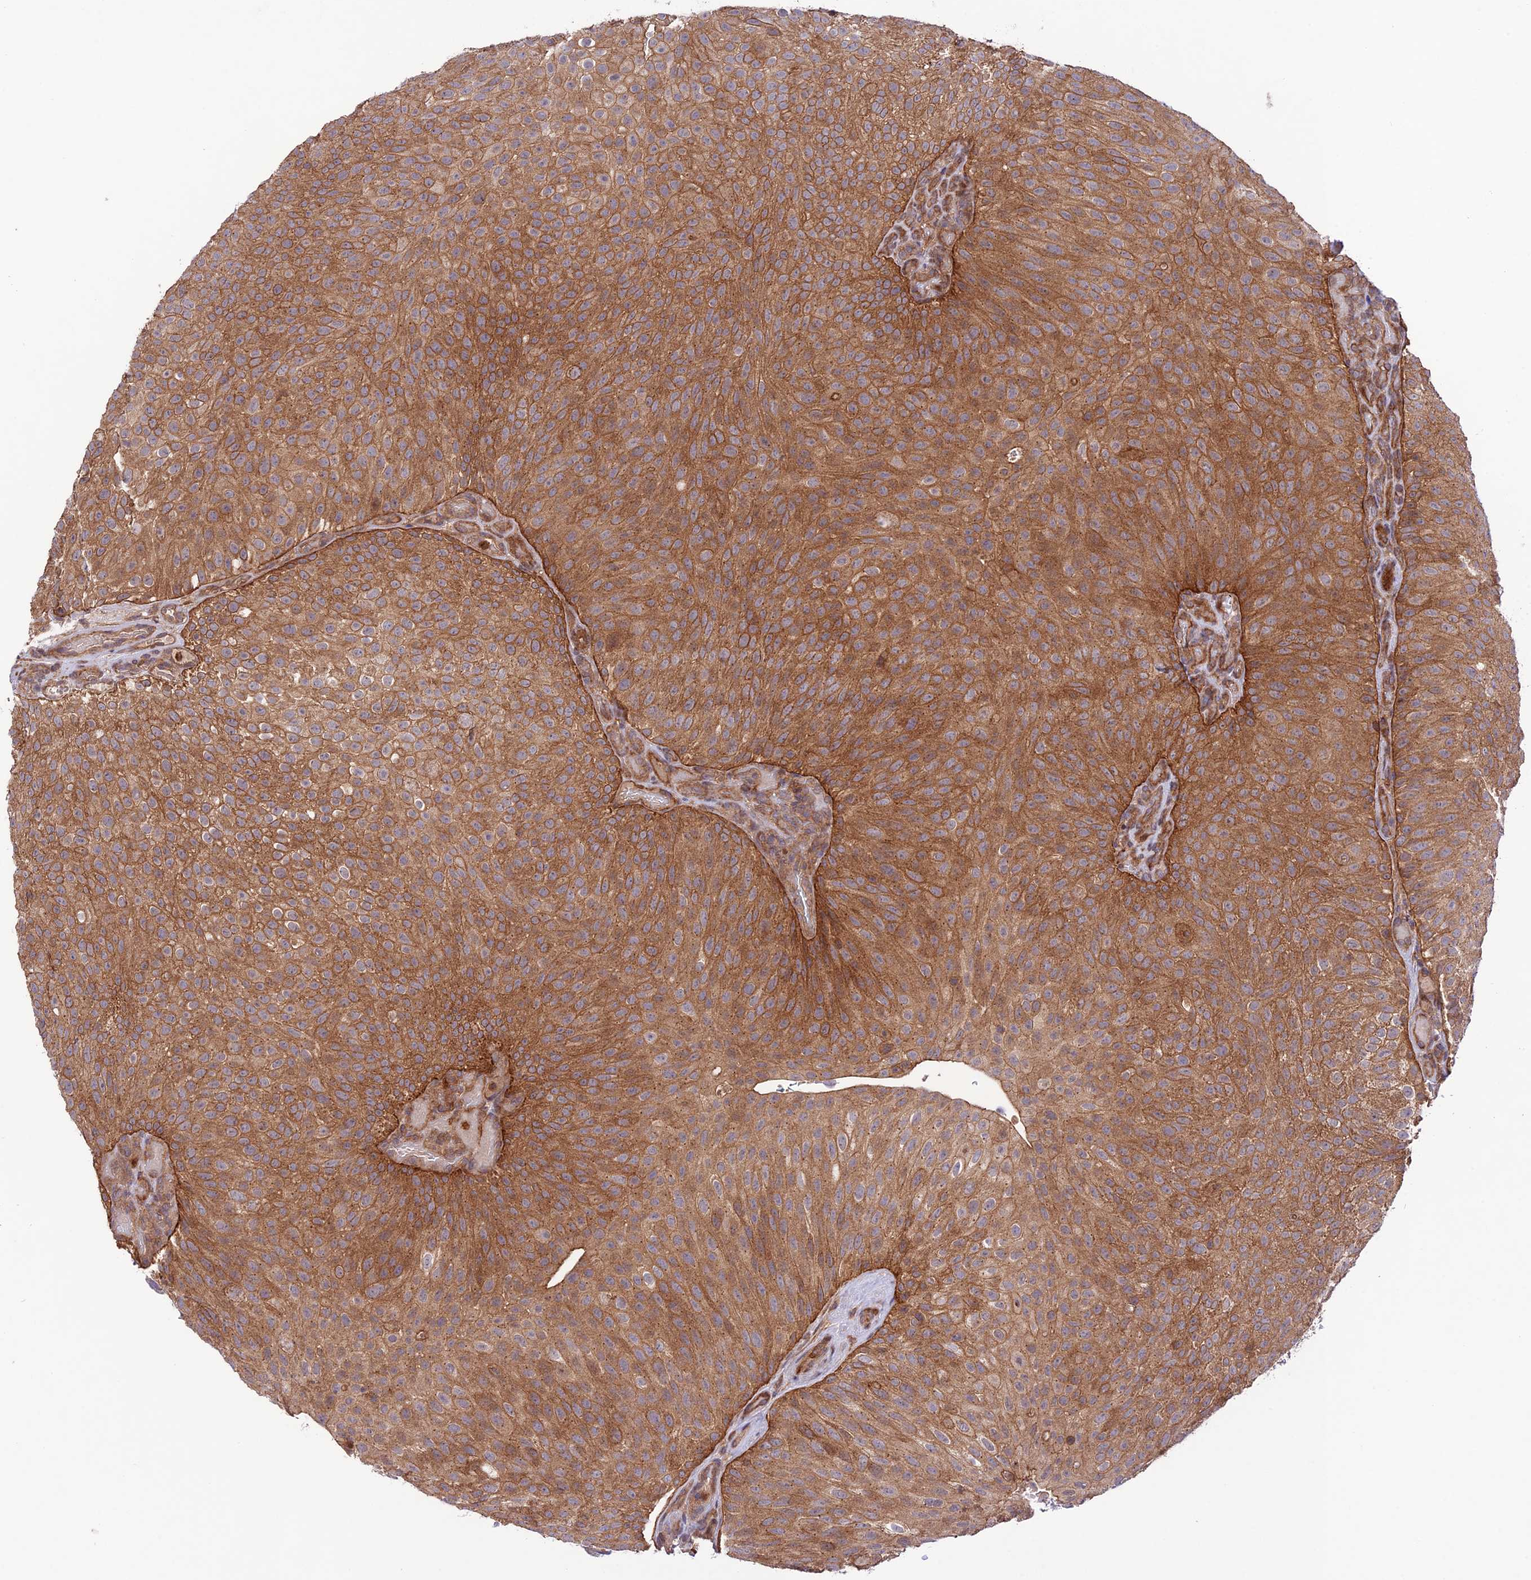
{"staining": {"intensity": "moderate", "quantity": ">75%", "location": "cytoplasmic/membranous"}, "tissue": "urothelial cancer", "cell_type": "Tumor cells", "image_type": "cancer", "snomed": [{"axis": "morphology", "description": "Urothelial carcinoma, Low grade"}, {"axis": "topography", "description": "Urinary bladder"}], "caption": "Tumor cells exhibit moderate cytoplasmic/membranous positivity in approximately >75% of cells in urothelial cancer.", "gene": "FCHSD1", "patient": {"sex": "male", "age": 78}}